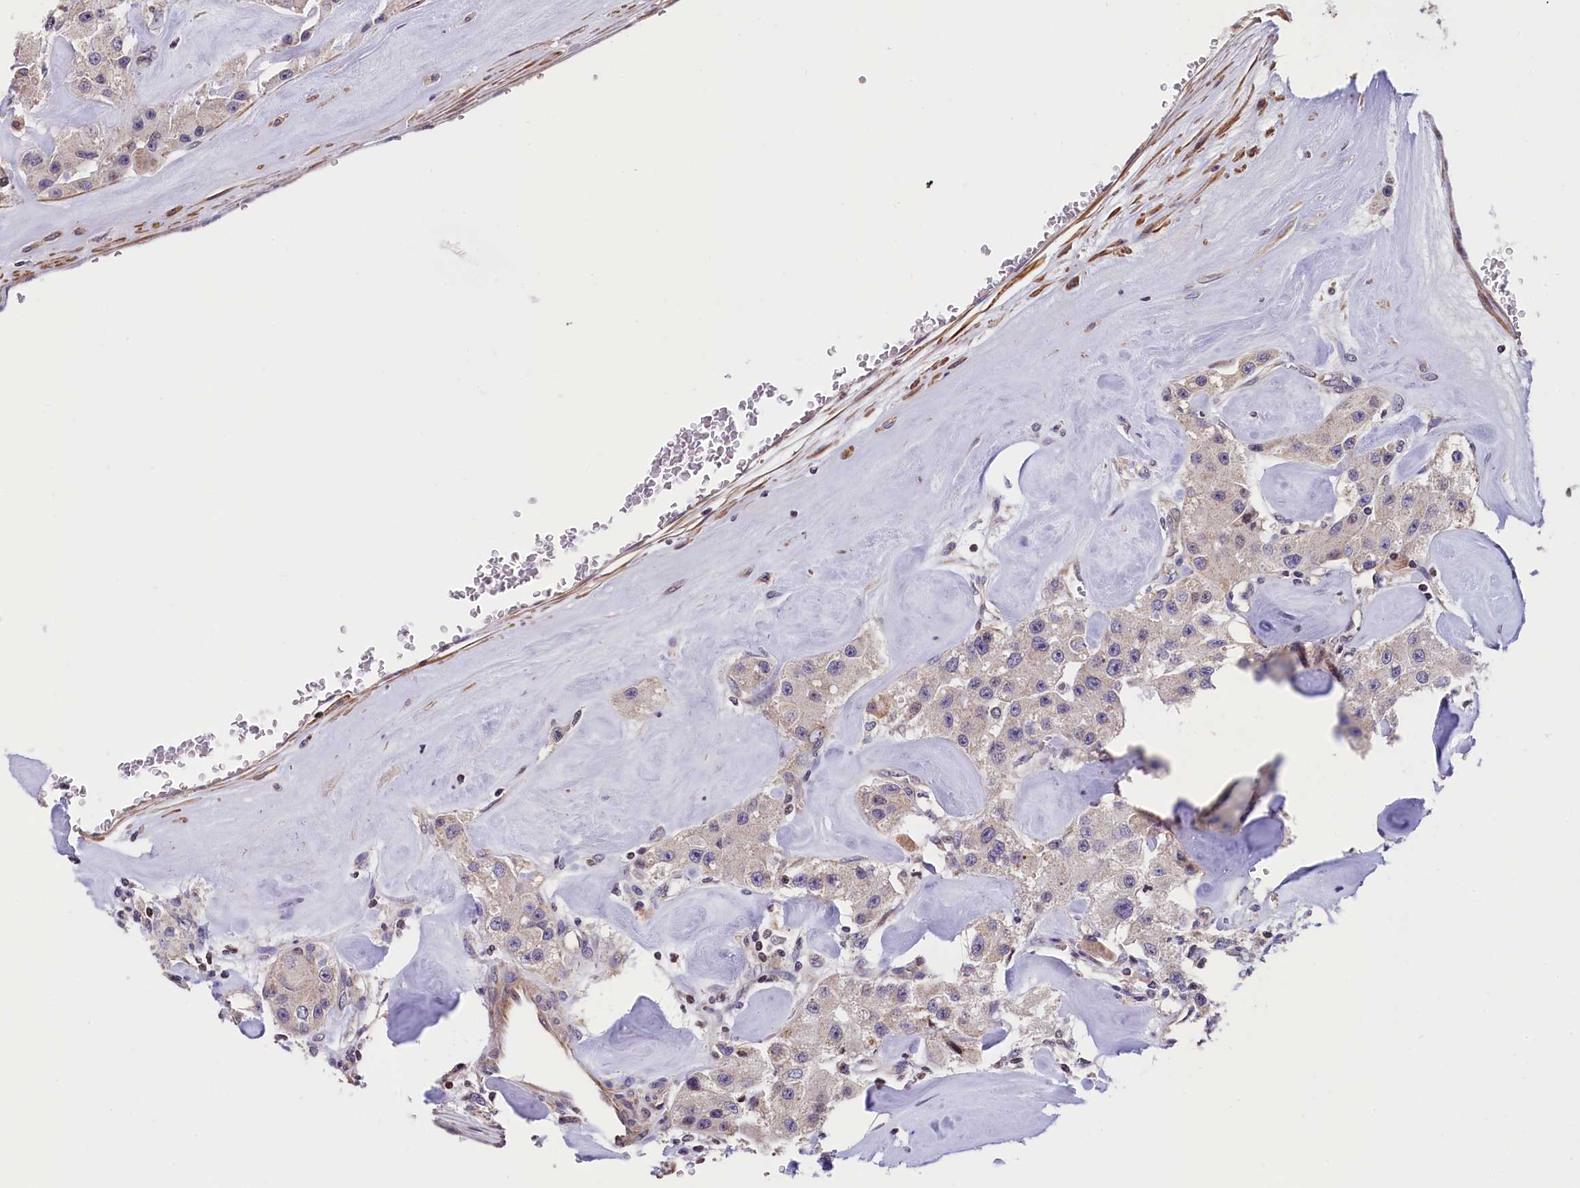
{"staining": {"intensity": "weak", "quantity": "<25%", "location": "nuclear"}, "tissue": "carcinoid", "cell_type": "Tumor cells", "image_type": "cancer", "snomed": [{"axis": "morphology", "description": "Carcinoid, malignant, NOS"}, {"axis": "topography", "description": "Pancreas"}], "caption": "IHC image of neoplastic tissue: carcinoid stained with DAB shows no significant protein positivity in tumor cells. (DAB immunohistochemistry visualized using brightfield microscopy, high magnification).", "gene": "ZNF2", "patient": {"sex": "male", "age": 41}}